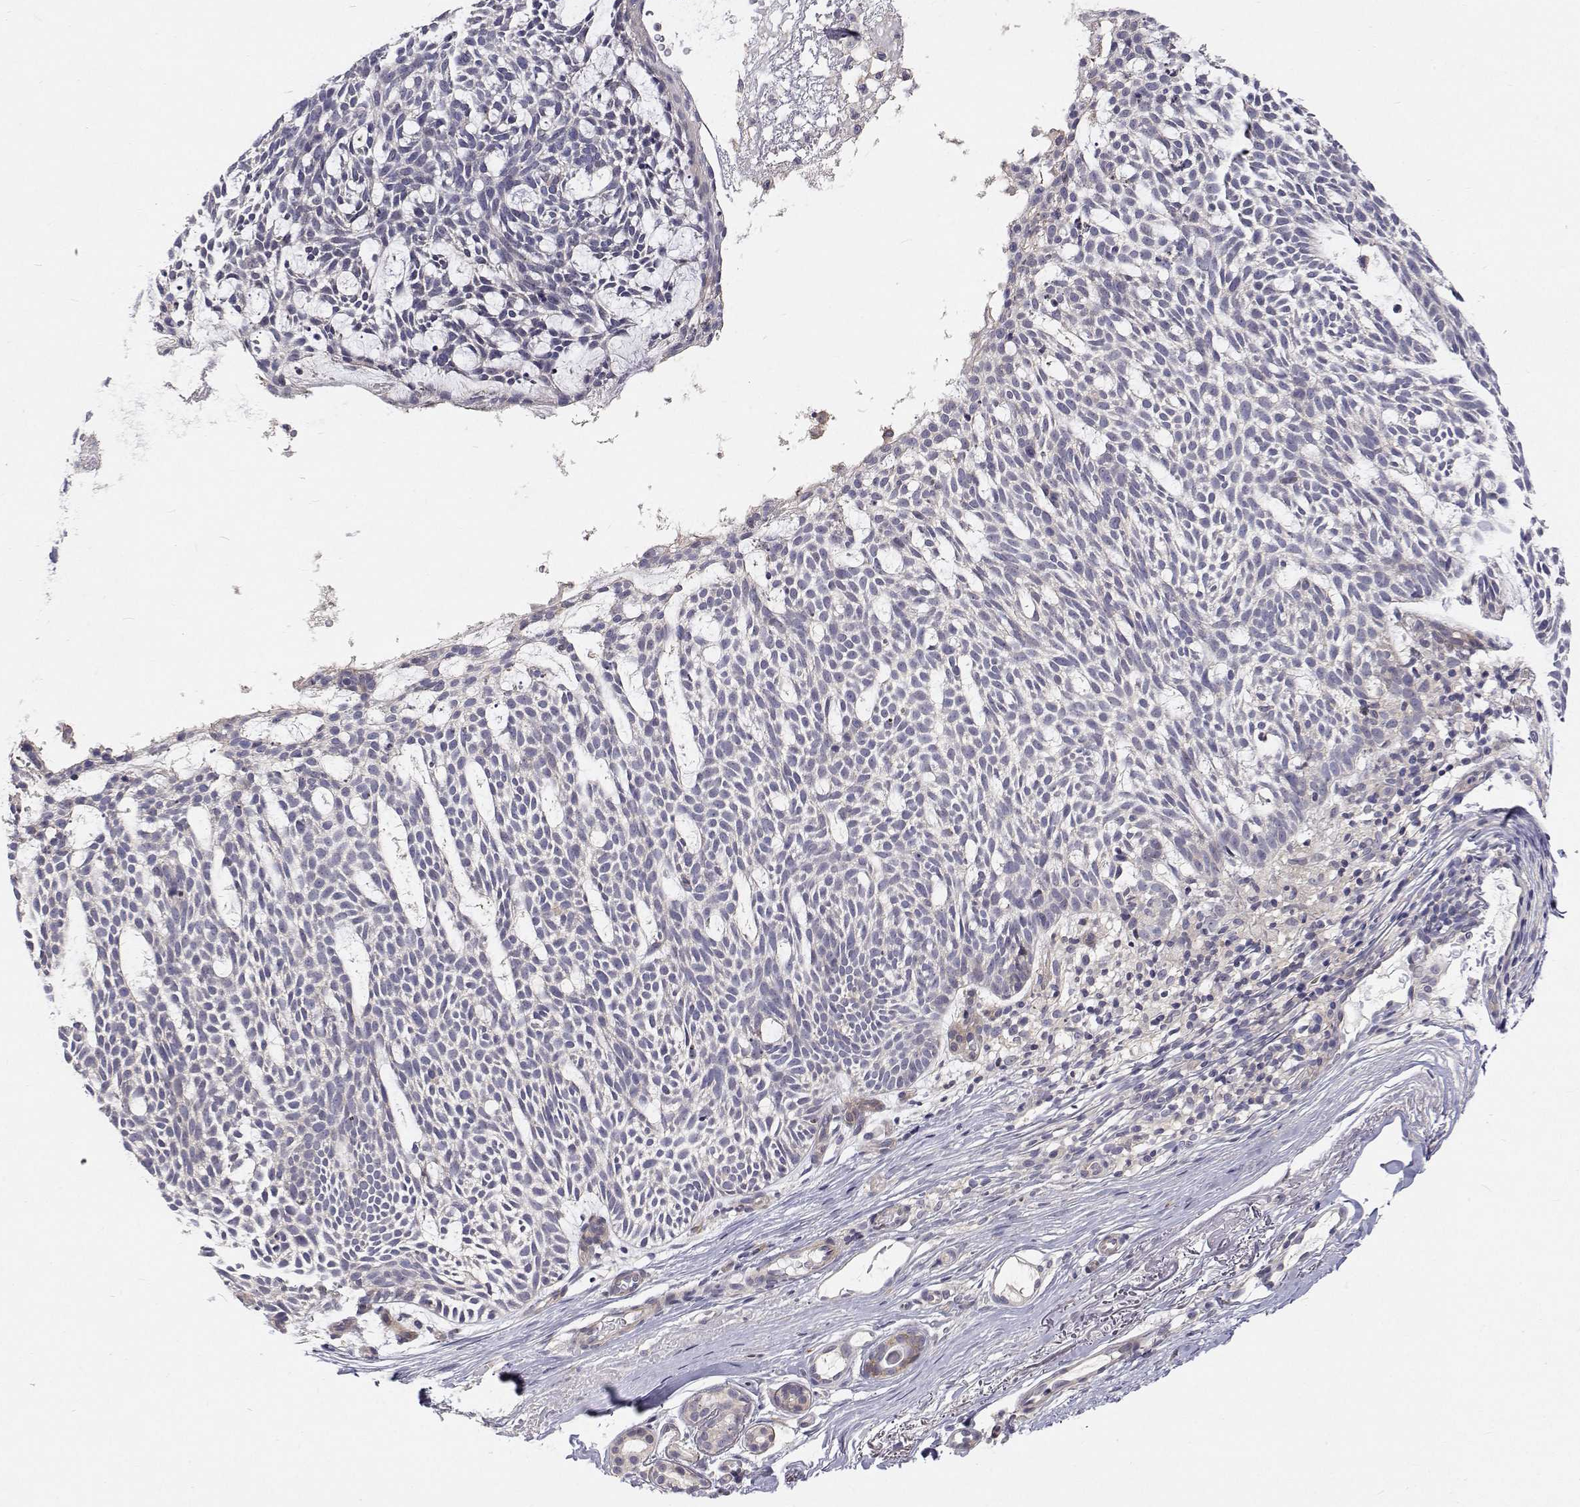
{"staining": {"intensity": "negative", "quantity": "none", "location": "none"}, "tissue": "skin cancer", "cell_type": "Tumor cells", "image_type": "cancer", "snomed": [{"axis": "morphology", "description": "Basal cell carcinoma"}, {"axis": "topography", "description": "Skin"}], "caption": "Protein analysis of skin basal cell carcinoma shows no significant positivity in tumor cells.", "gene": "MYPN", "patient": {"sex": "male", "age": 83}}